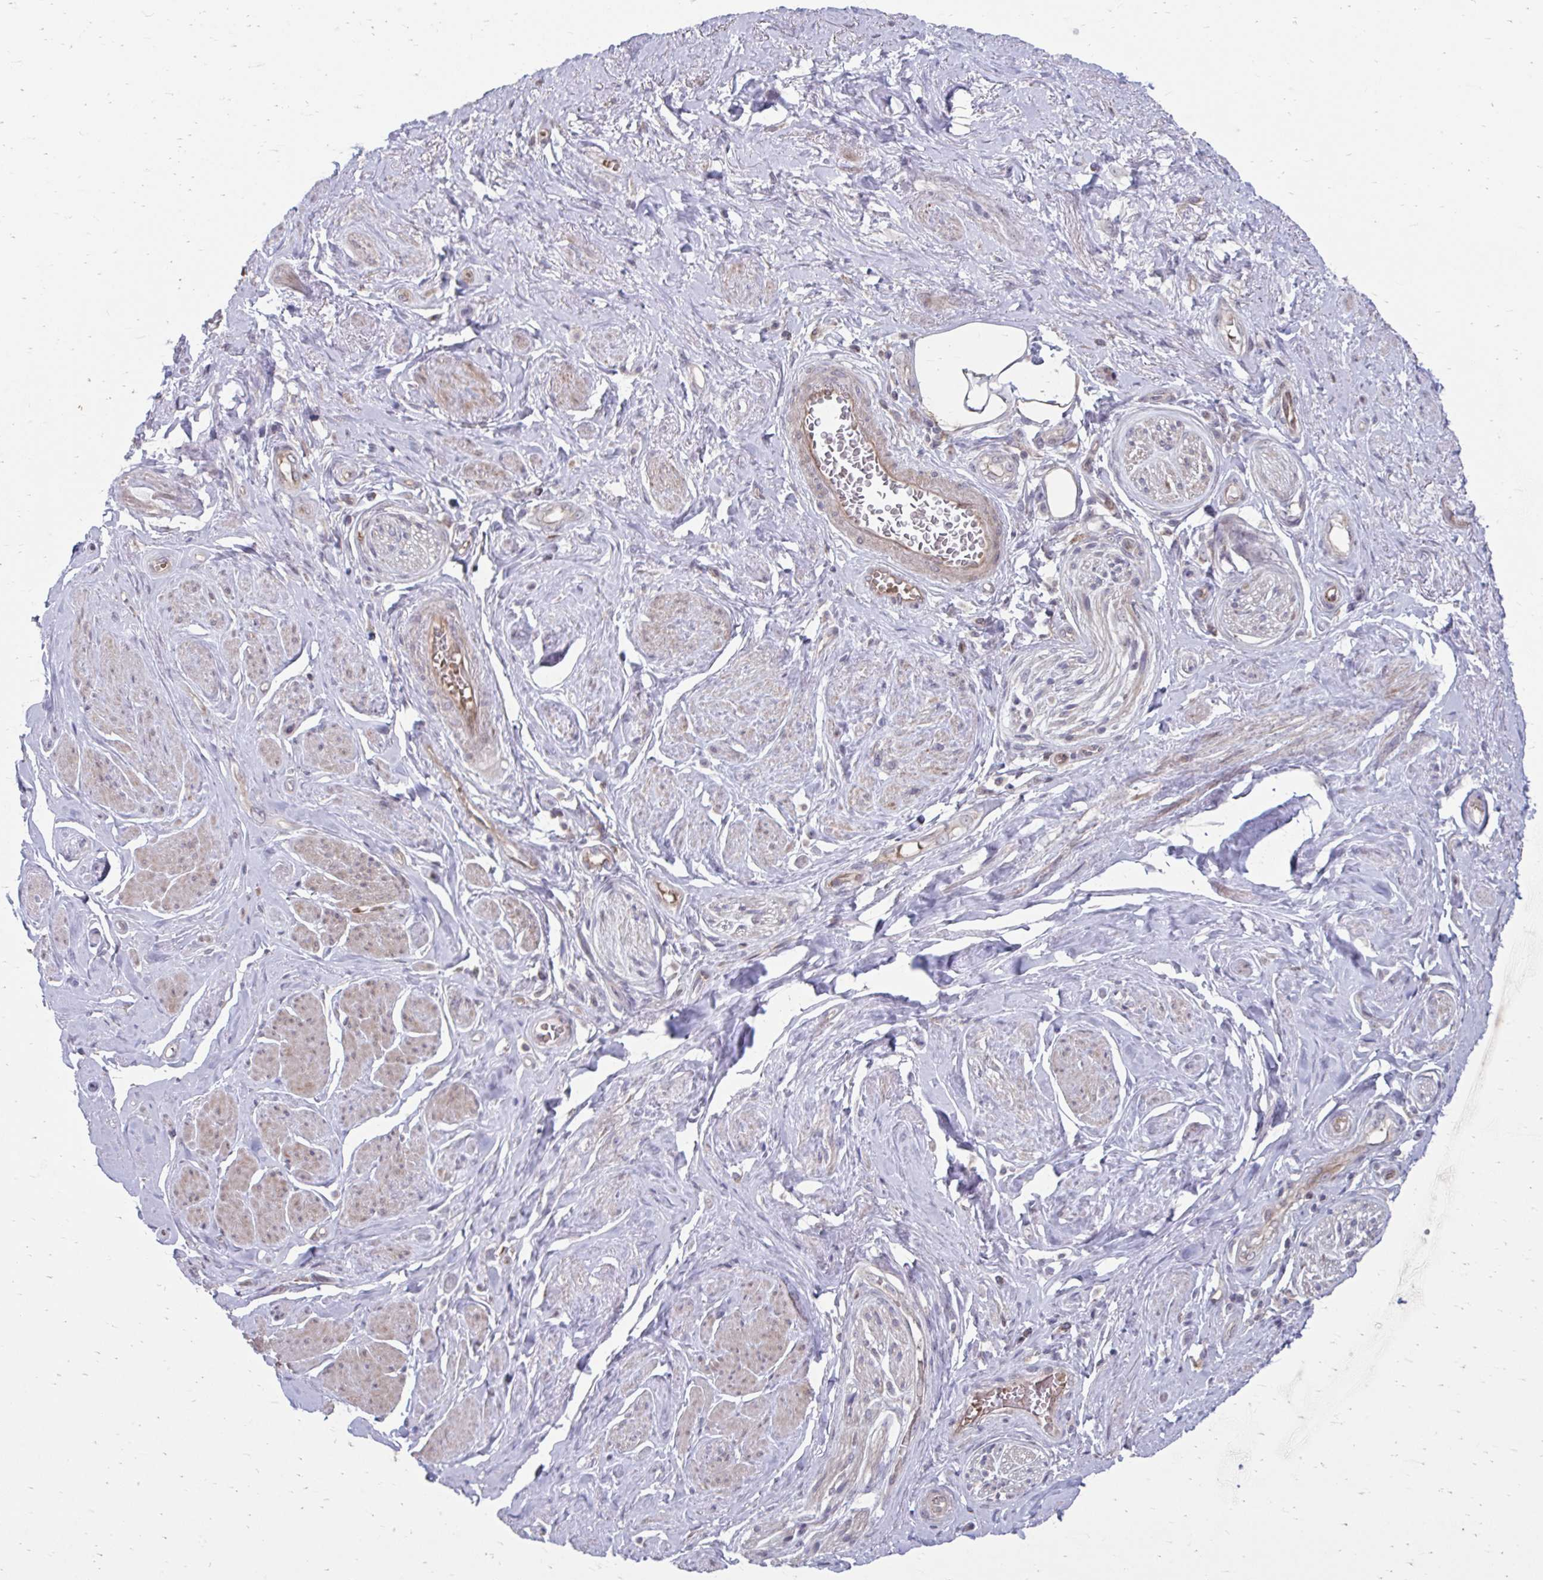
{"staining": {"intensity": "moderate", "quantity": ">75%", "location": "cytoplasmic/membranous"}, "tissue": "adipose tissue", "cell_type": "Adipocytes", "image_type": "normal", "snomed": [{"axis": "morphology", "description": "Normal tissue, NOS"}, {"axis": "topography", "description": "Vagina"}, {"axis": "topography", "description": "Peripheral nerve tissue"}], "caption": "High-power microscopy captured an immunohistochemistry (IHC) micrograph of unremarkable adipose tissue, revealing moderate cytoplasmic/membranous staining in about >75% of adipocytes.", "gene": "ITPR2", "patient": {"sex": "female", "age": 71}}